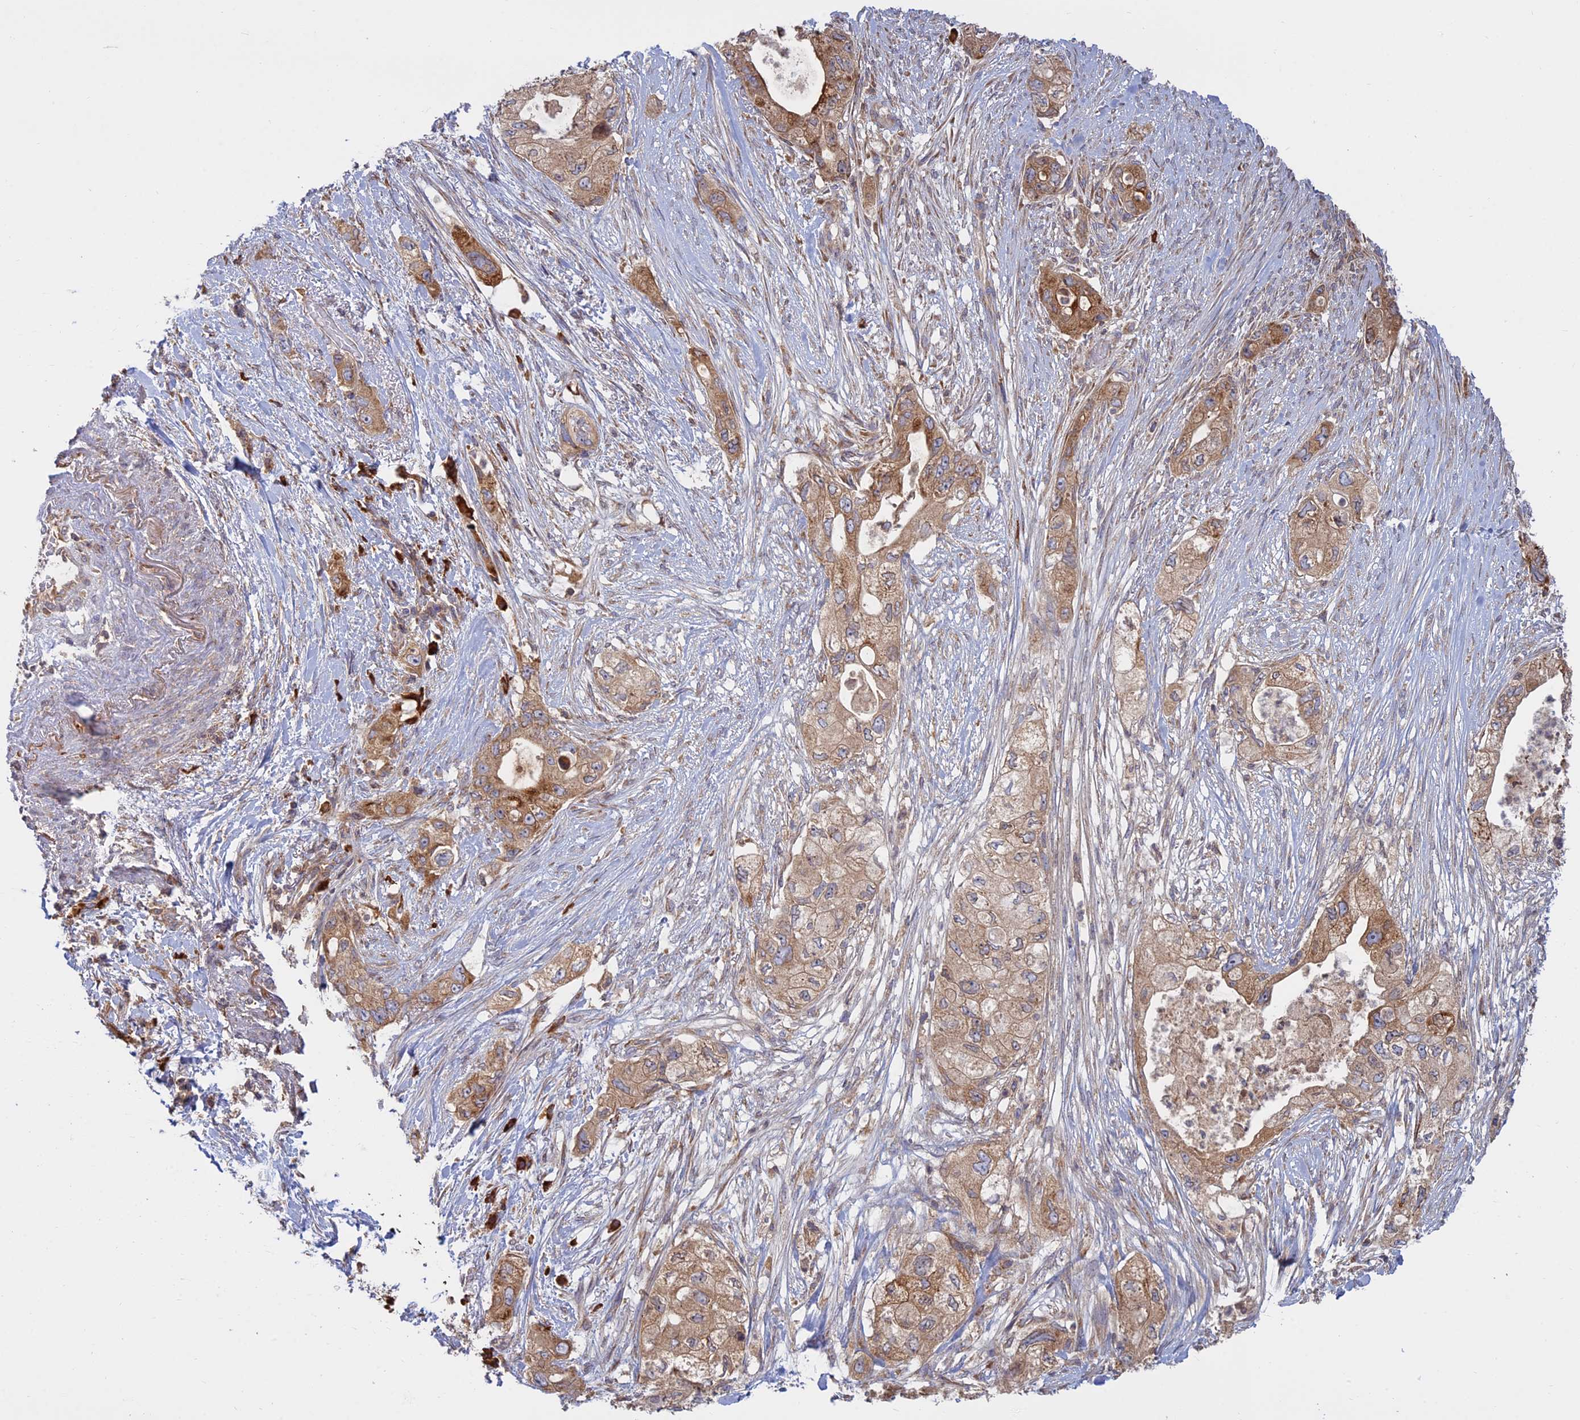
{"staining": {"intensity": "strong", "quantity": "25%-75%", "location": "cytoplasmic/membranous"}, "tissue": "pancreatic cancer", "cell_type": "Tumor cells", "image_type": "cancer", "snomed": [{"axis": "morphology", "description": "Adenocarcinoma, NOS"}, {"axis": "topography", "description": "Pancreas"}], "caption": "High-magnification brightfield microscopy of pancreatic cancer (adenocarcinoma) stained with DAB (3,3'-diaminobenzidine) (brown) and counterstained with hematoxylin (blue). tumor cells exhibit strong cytoplasmic/membranous expression is present in about25%-75% of cells. (DAB IHC with brightfield microscopy, high magnification).", "gene": "TMEM208", "patient": {"sex": "female", "age": 73}}